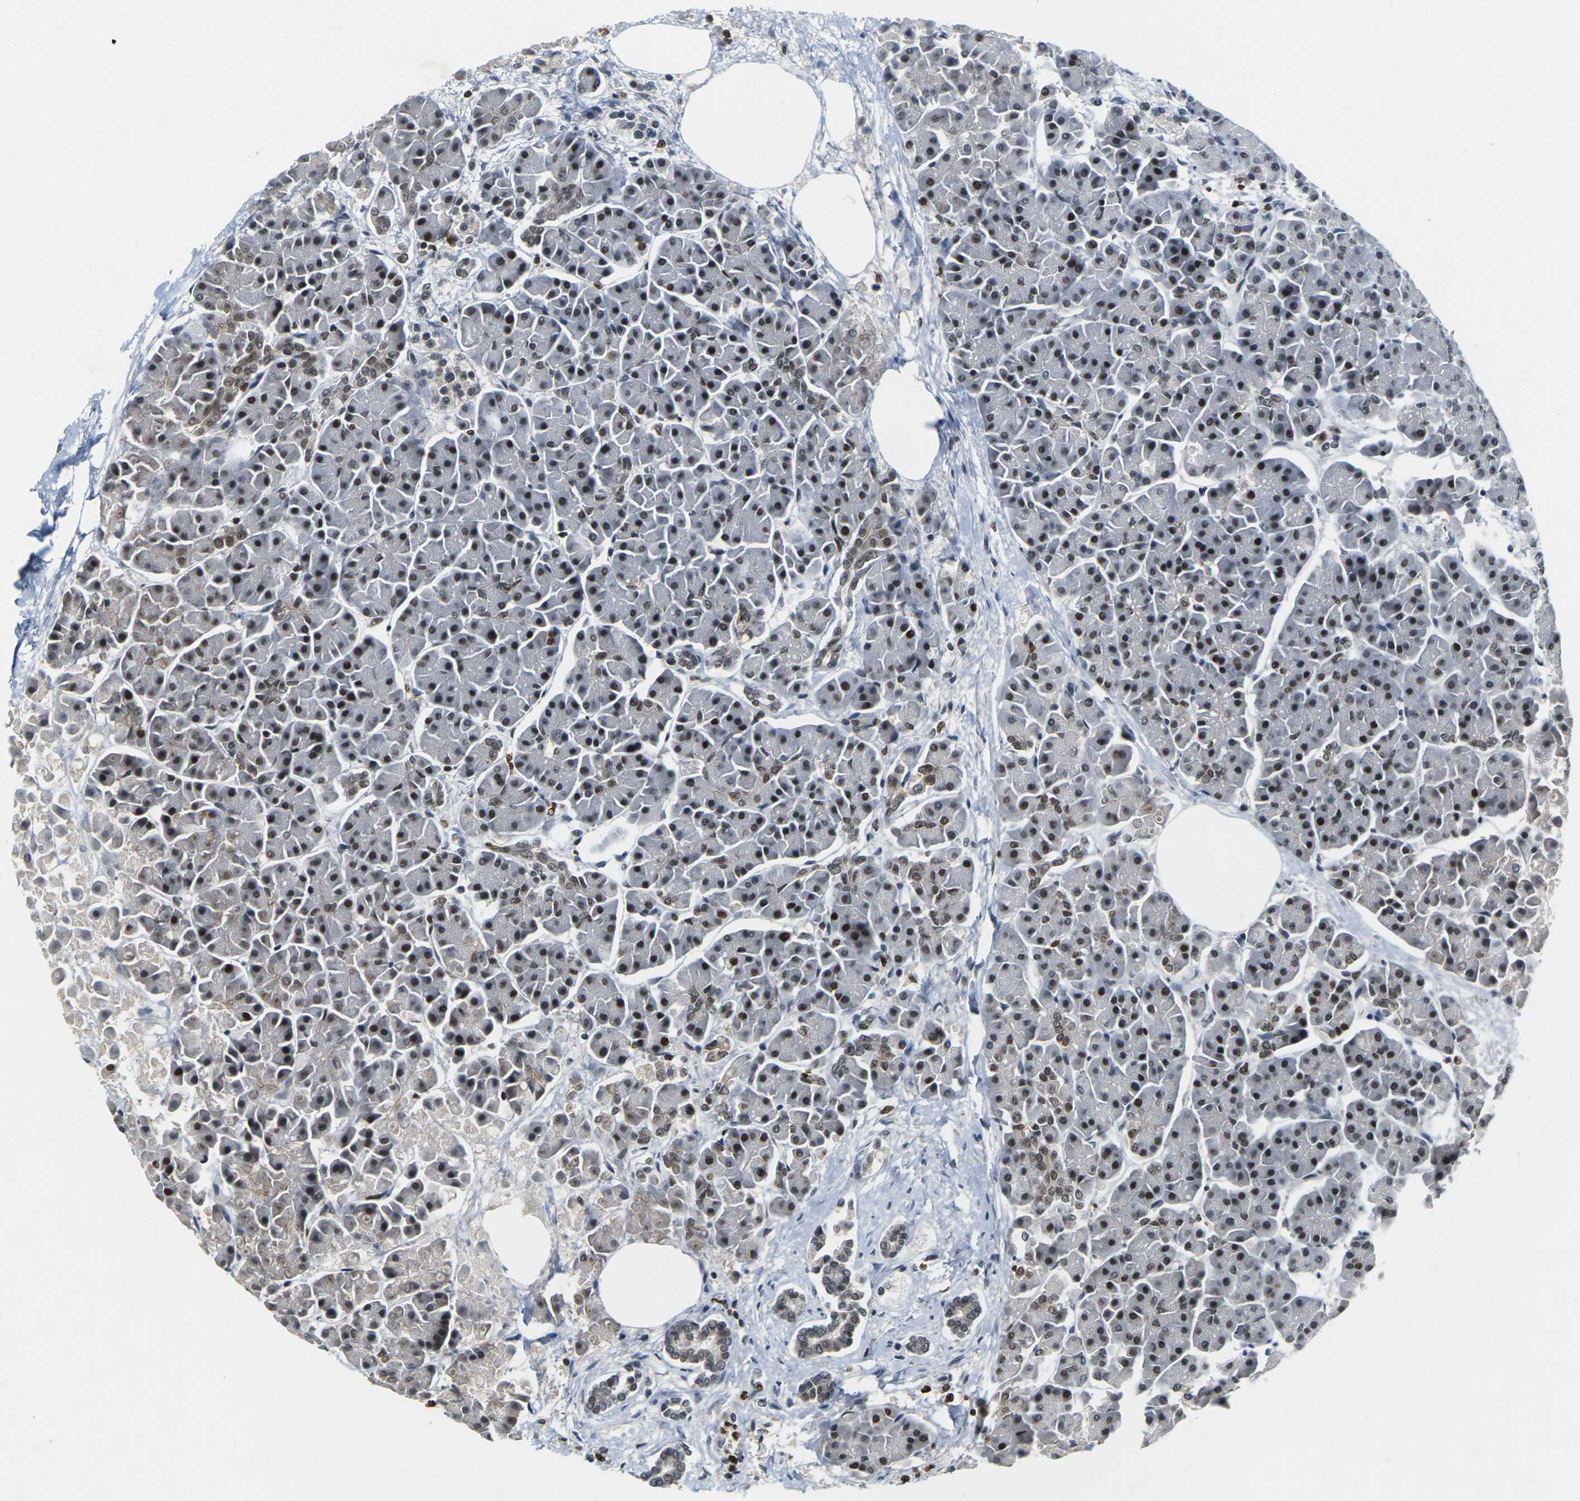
{"staining": {"intensity": "strong", "quantity": ">75%", "location": "nuclear"}, "tissue": "pancreas", "cell_type": "Exocrine glandular cells", "image_type": "normal", "snomed": [{"axis": "morphology", "description": "Normal tissue, NOS"}, {"axis": "topography", "description": "Pancreas"}], "caption": "Pancreas stained with IHC displays strong nuclear positivity in about >75% of exocrine glandular cells. (brown staining indicates protein expression, while blue staining denotes nuclei).", "gene": "NELFA", "patient": {"sex": "female", "age": 70}}